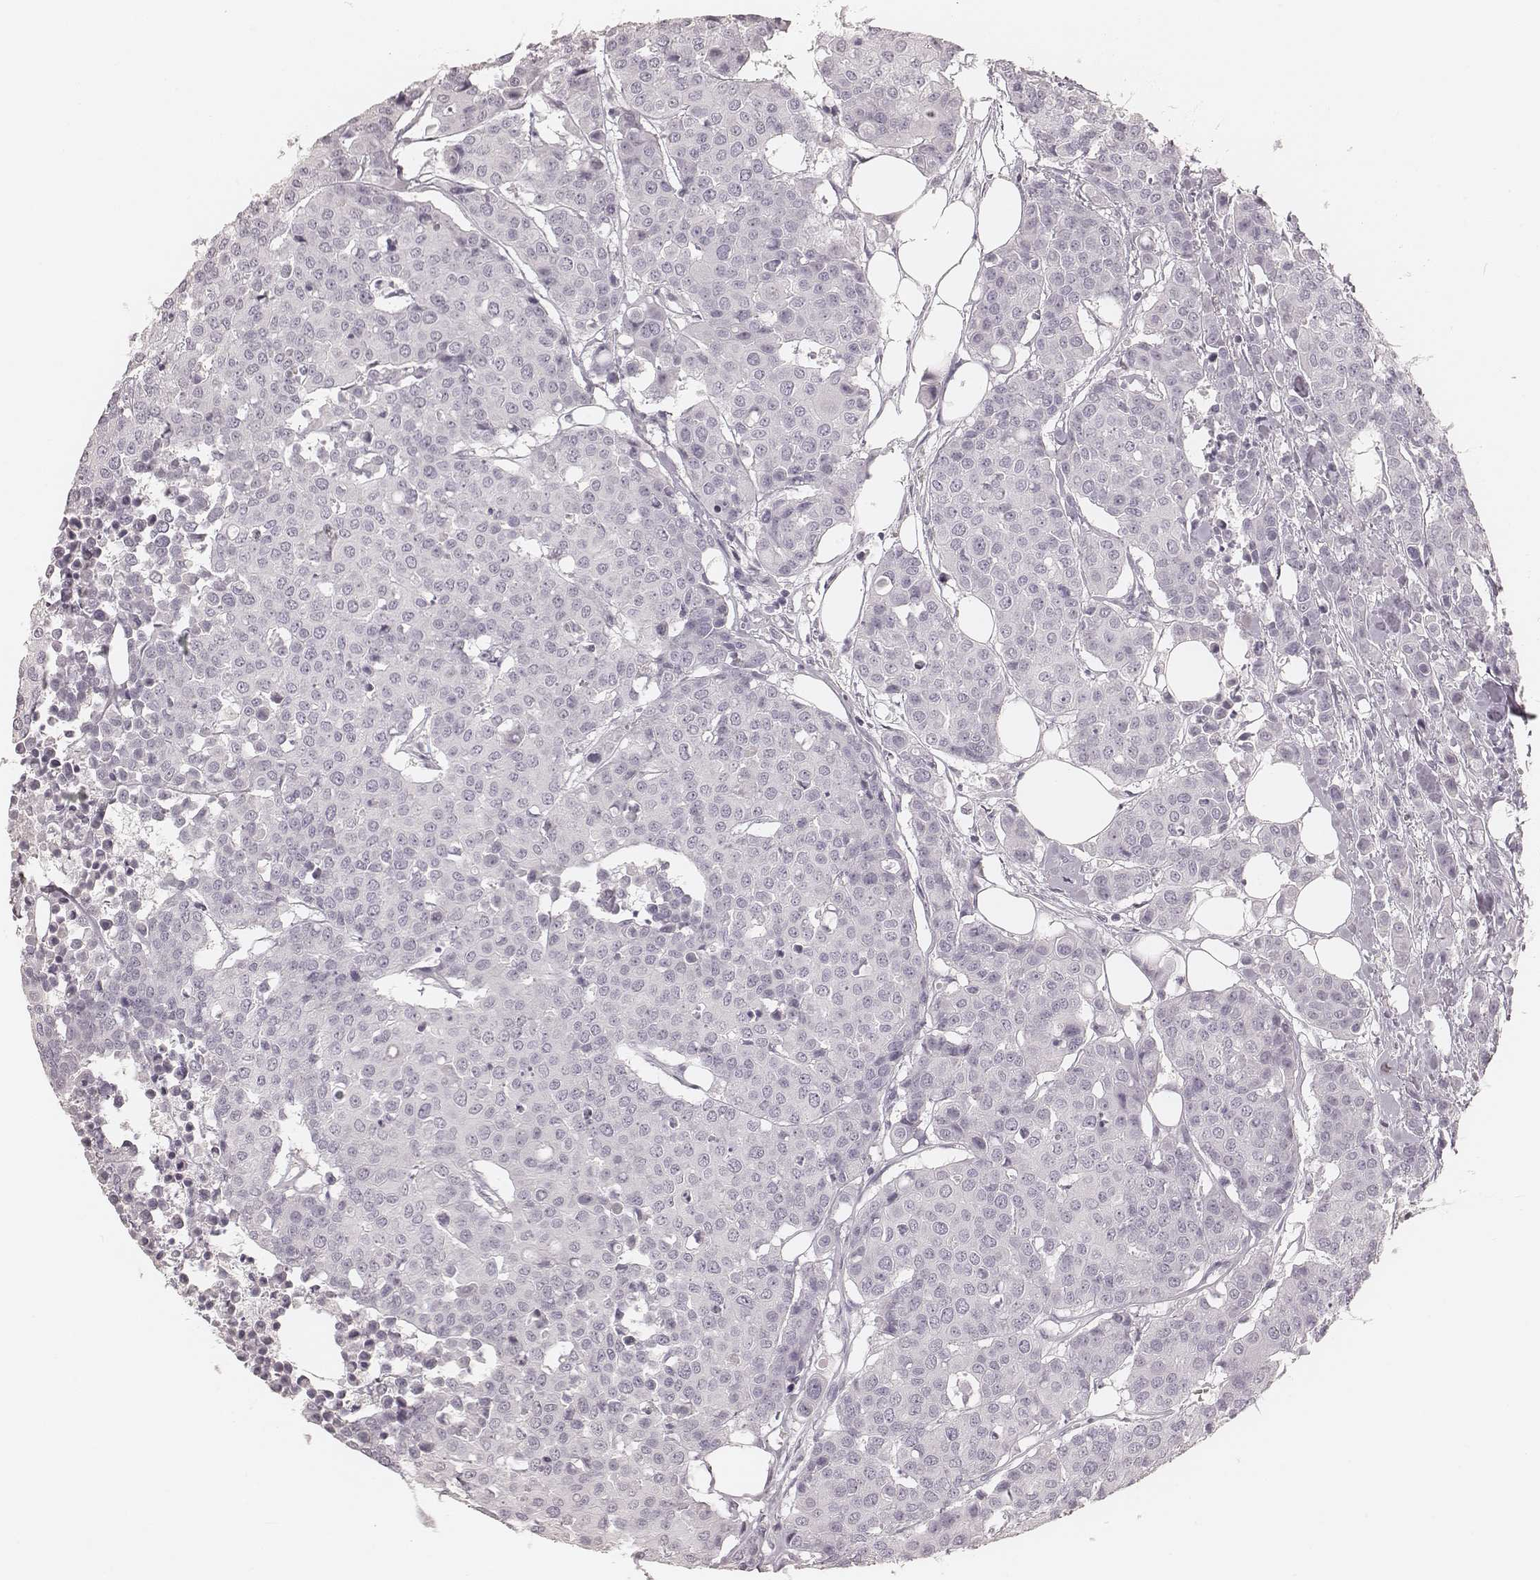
{"staining": {"intensity": "negative", "quantity": "none", "location": "none"}, "tissue": "carcinoid", "cell_type": "Tumor cells", "image_type": "cancer", "snomed": [{"axis": "morphology", "description": "Carcinoid, malignant, NOS"}, {"axis": "topography", "description": "Colon"}], "caption": "An image of carcinoid (malignant) stained for a protein shows no brown staining in tumor cells. (DAB immunohistochemistry with hematoxylin counter stain).", "gene": "KRT26", "patient": {"sex": "male", "age": 81}}